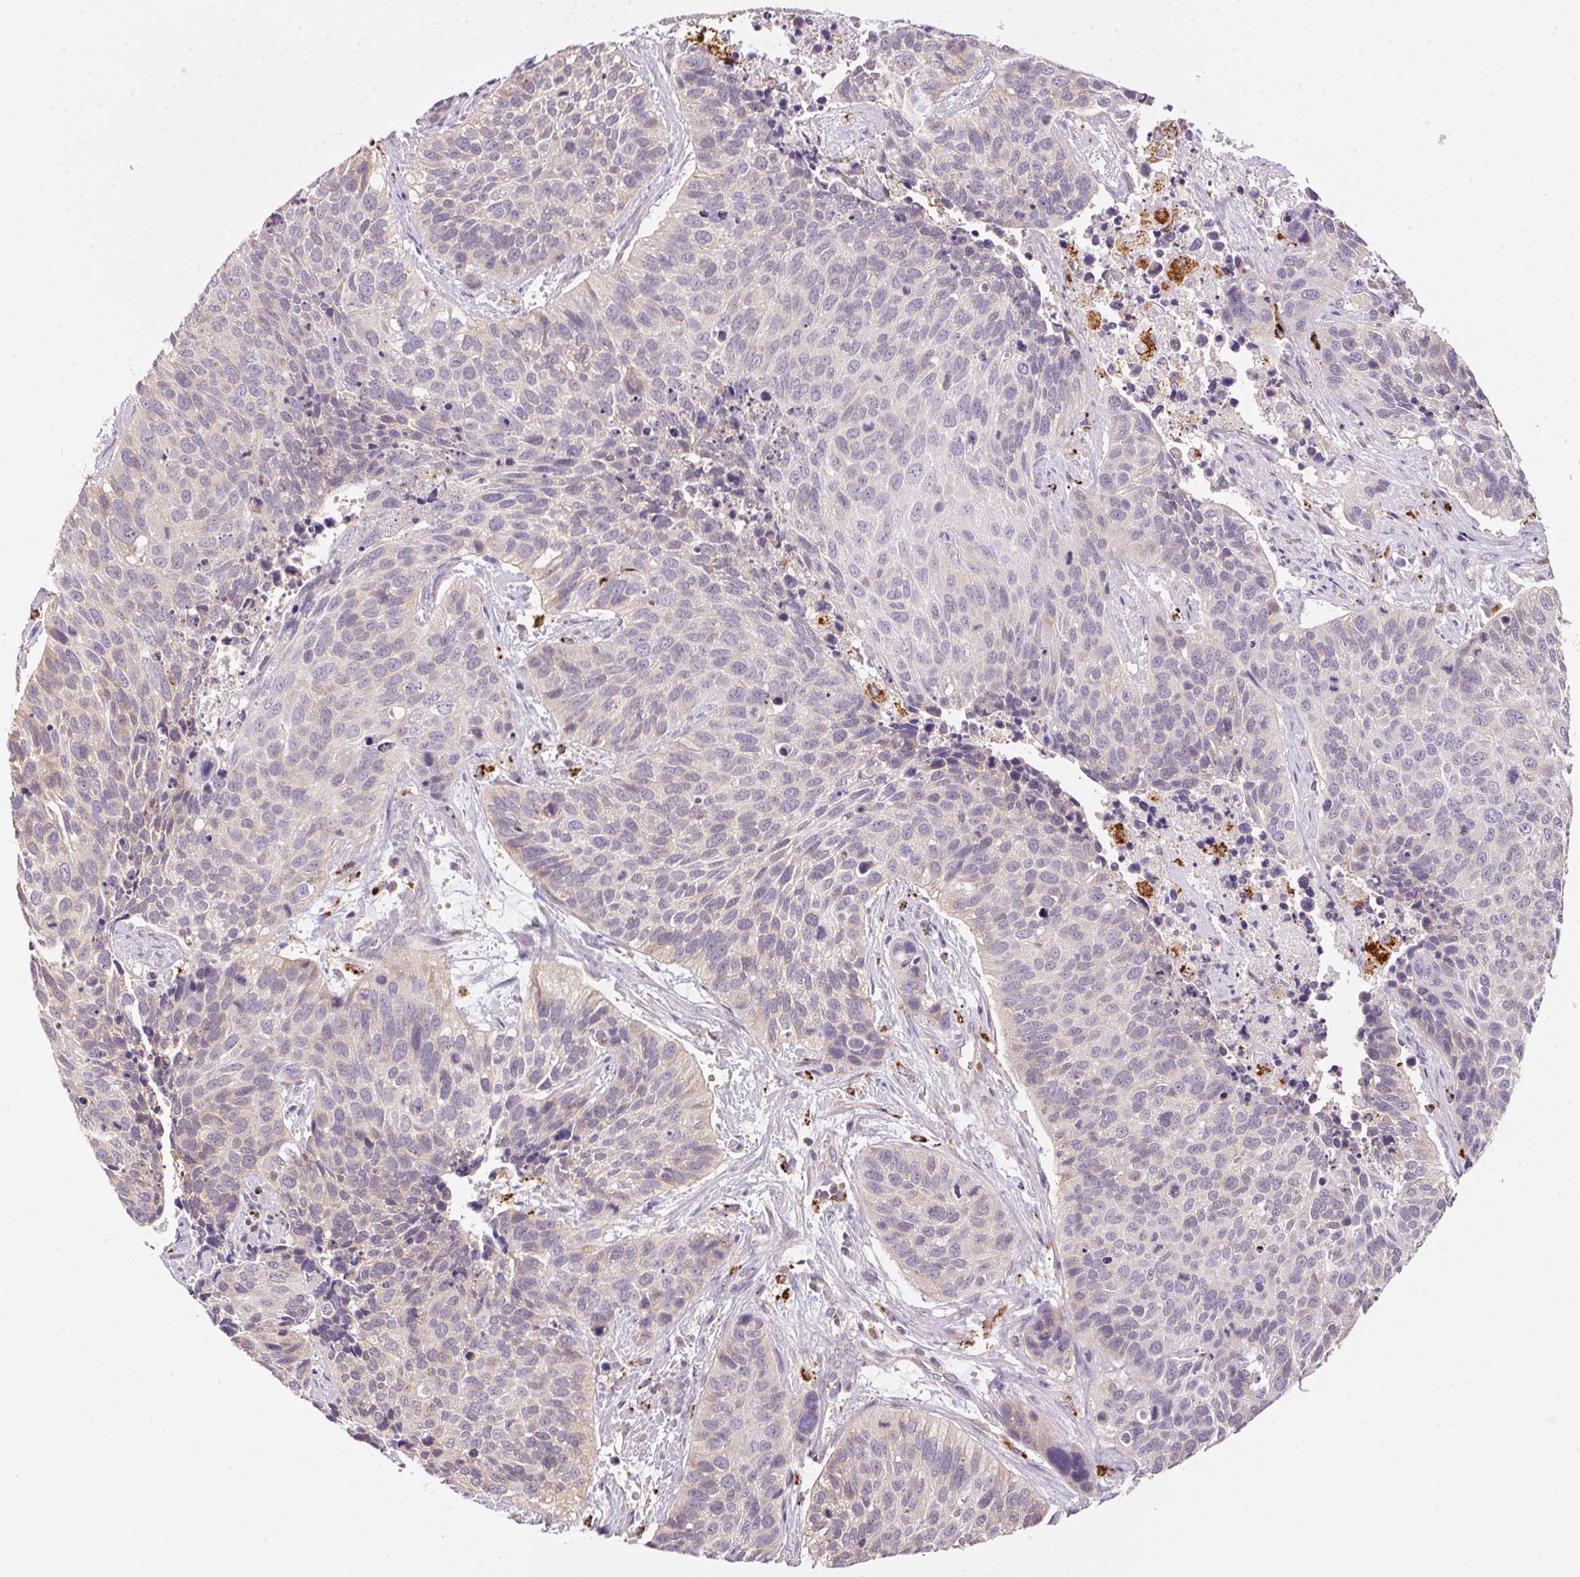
{"staining": {"intensity": "negative", "quantity": "none", "location": "none"}, "tissue": "lung cancer", "cell_type": "Tumor cells", "image_type": "cancer", "snomed": [{"axis": "morphology", "description": "Squamous cell carcinoma, NOS"}, {"axis": "topography", "description": "Lung"}], "caption": "Immunohistochemistry (IHC) histopathology image of lung squamous cell carcinoma stained for a protein (brown), which demonstrates no expression in tumor cells.", "gene": "ADH5", "patient": {"sex": "male", "age": 62}}